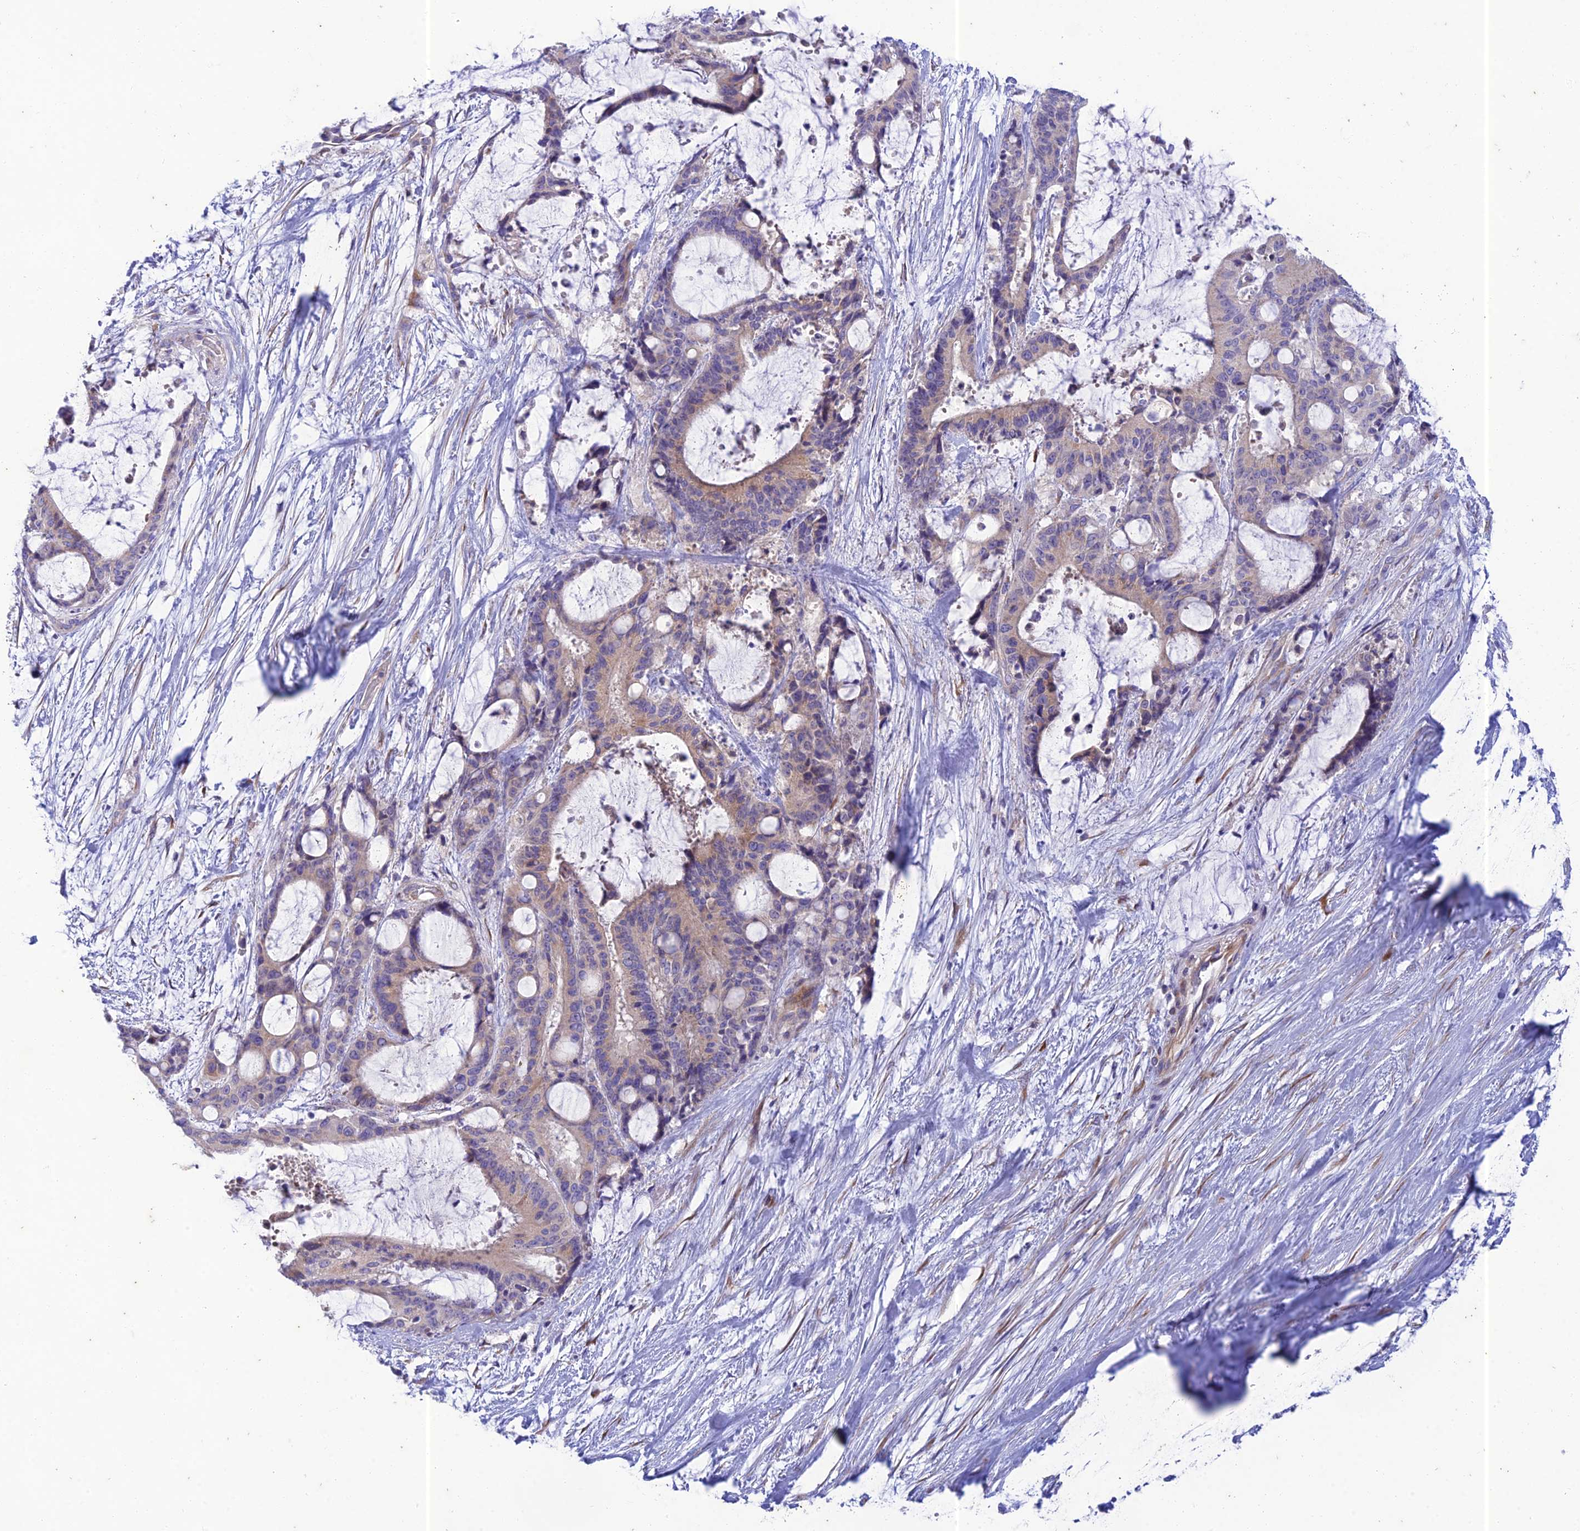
{"staining": {"intensity": "weak", "quantity": "<25%", "location": "cytoplasmic/membranous"}, "tissue": "liver cancer", "cell_type": "Tumor cells", "image_type": "cancer", "snomed": [{"axis": "morphology", "description": "Normal tissue, NOS"}, {"axis": "morphology", "description": "Cholangiocarcinoma"}, {"axis": "topography", "description": "Liver"}, {"axis": "topography", "description": "Peripheral nerve tissue"}], "caption": "This is an IHC image of human cholangiocarcinoma (liver). There is no positivity in tumor cells.", "gene": "PTCD2", "patient": {"sex": "female", "age": 73}}